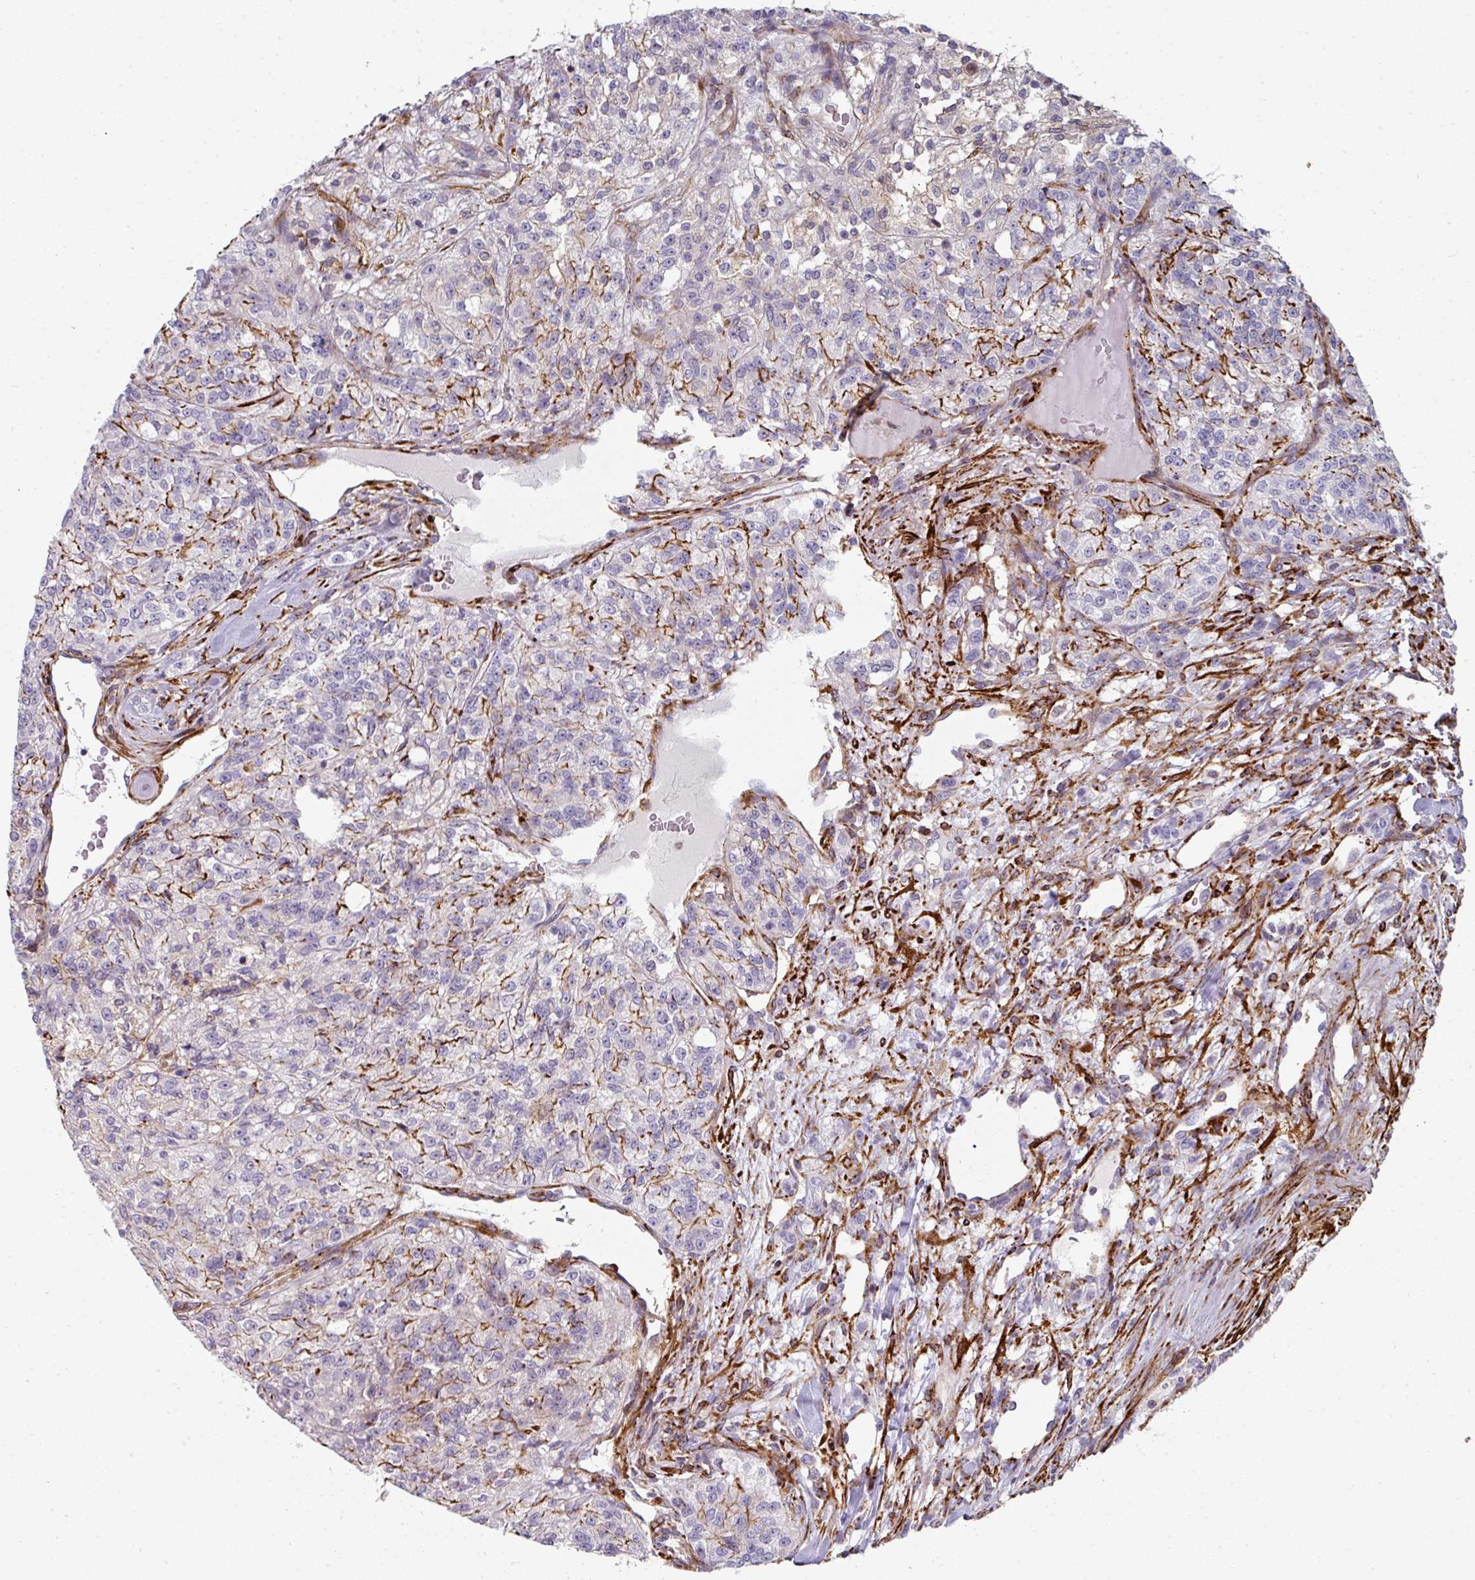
{"staining": {"intensity": "strong", "quantity": "25%-75%", "location": "cytoplasmic/membranous"}, "tissue": "renal cancer", "cell_type": "Tumor cells", "image_type": "cancer", "snomed": [{"axis": "morphology", "description": "Adenocarcinoma, NOS"}, {"axis": "topography", "description": "Kidney"}], "caption": "Approximately 25%-75% of tumor cells in renal cancer (adenocarcinoma) display strong cytoplasmic/membranous protein positivity as visualized by brown immunohistochemical staining.", "gene": "BEND5", "patient": {"sex": "female", "age": 63}}